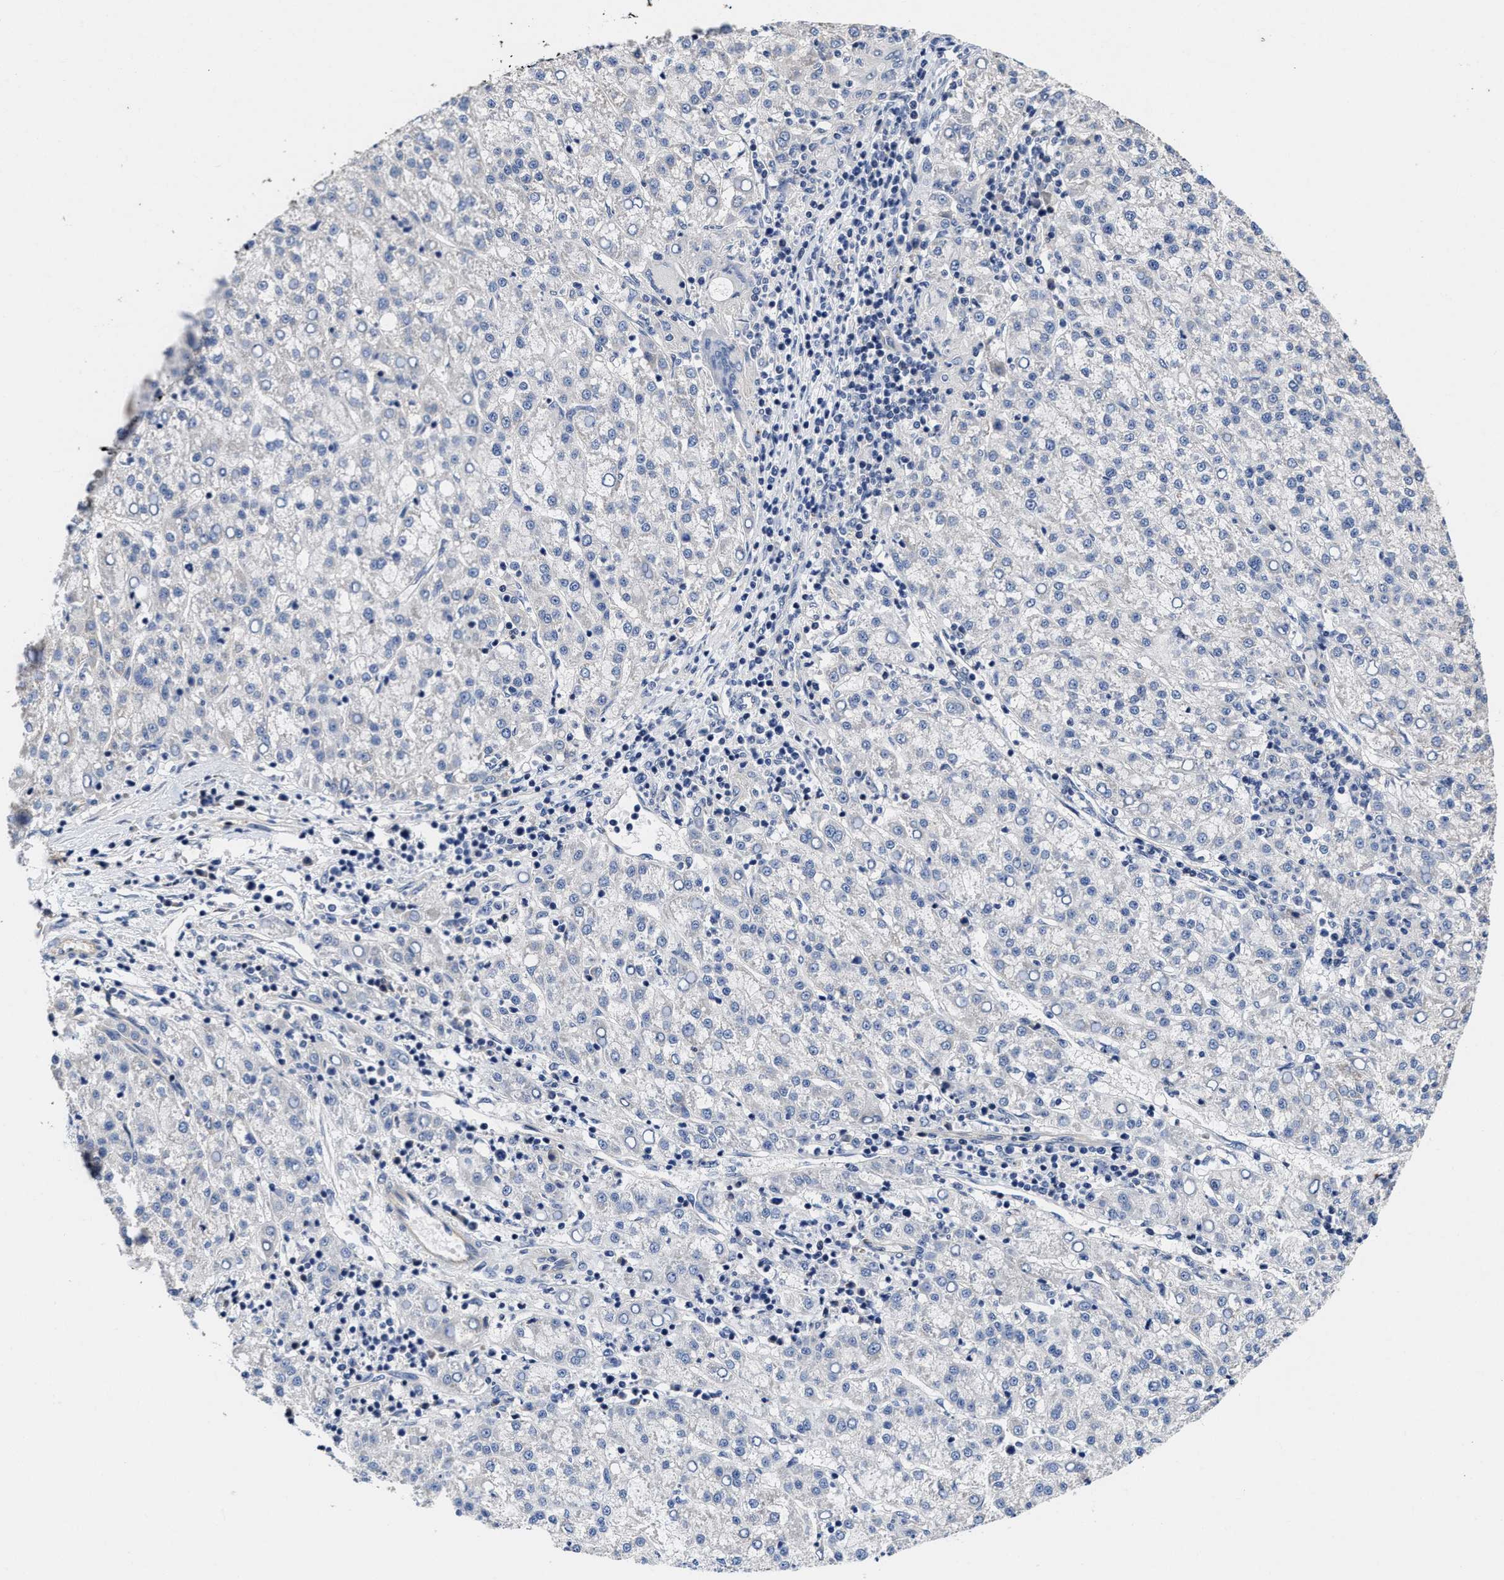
{"staining": {"intensity": "negative", "quantity": "none", "location": "none"}, "tissue": "liver cancer", "cell_type": "Tumor cells", "image_type": "cancer", "snomed": [{"axis": "morphology", "description": "Carcinoma, Hepatocellular, NOS"}, {"axis": "topography", "description": "Liver"}], "caption": "Immunohistochemical staining of human liver cancer (hepatocellular carcinoma) displays no significant staining in tumor cells.", "gene": "TRAF6", "patient": {"sex": "female", "age": 58}}